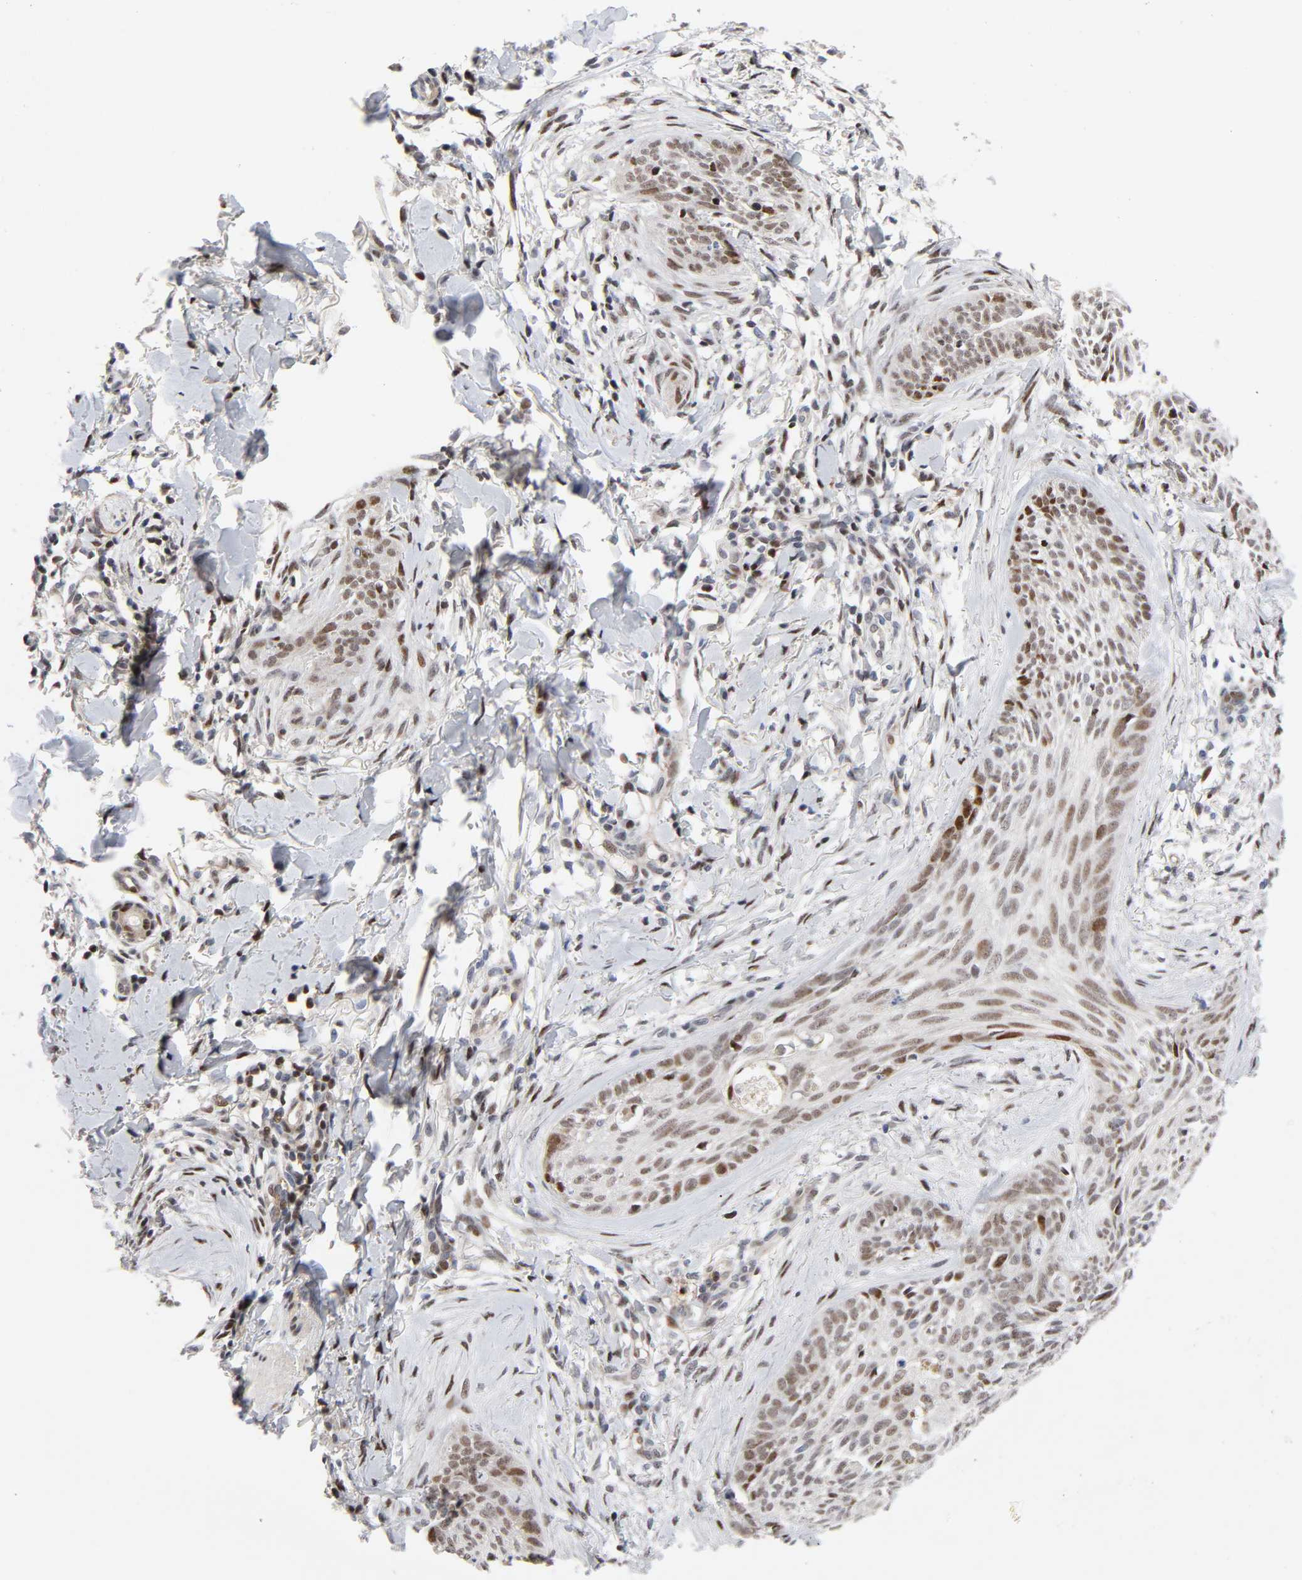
{"staining": {"intensity": "moderate", "quantity": ">75%", "location": "nuclear"}, "tissue": "skin cancer", "cell_type": "Tumor cells", "image_type": "cancer", "snomed": [{"axis": "morphology", "description": "Normal tissue, NOS"}, {"axis": "morphology", "description": "Basal cell carcinoma"}, {"axis": "topography", "description": "Skin"}], "caption": "Tumor cells display medium levels of moderate nuclear staining in about >75% of cells in human skin basal cell carcinoma.", "gene": "STK38", "patient": {"sex": "male", "age": 71}}